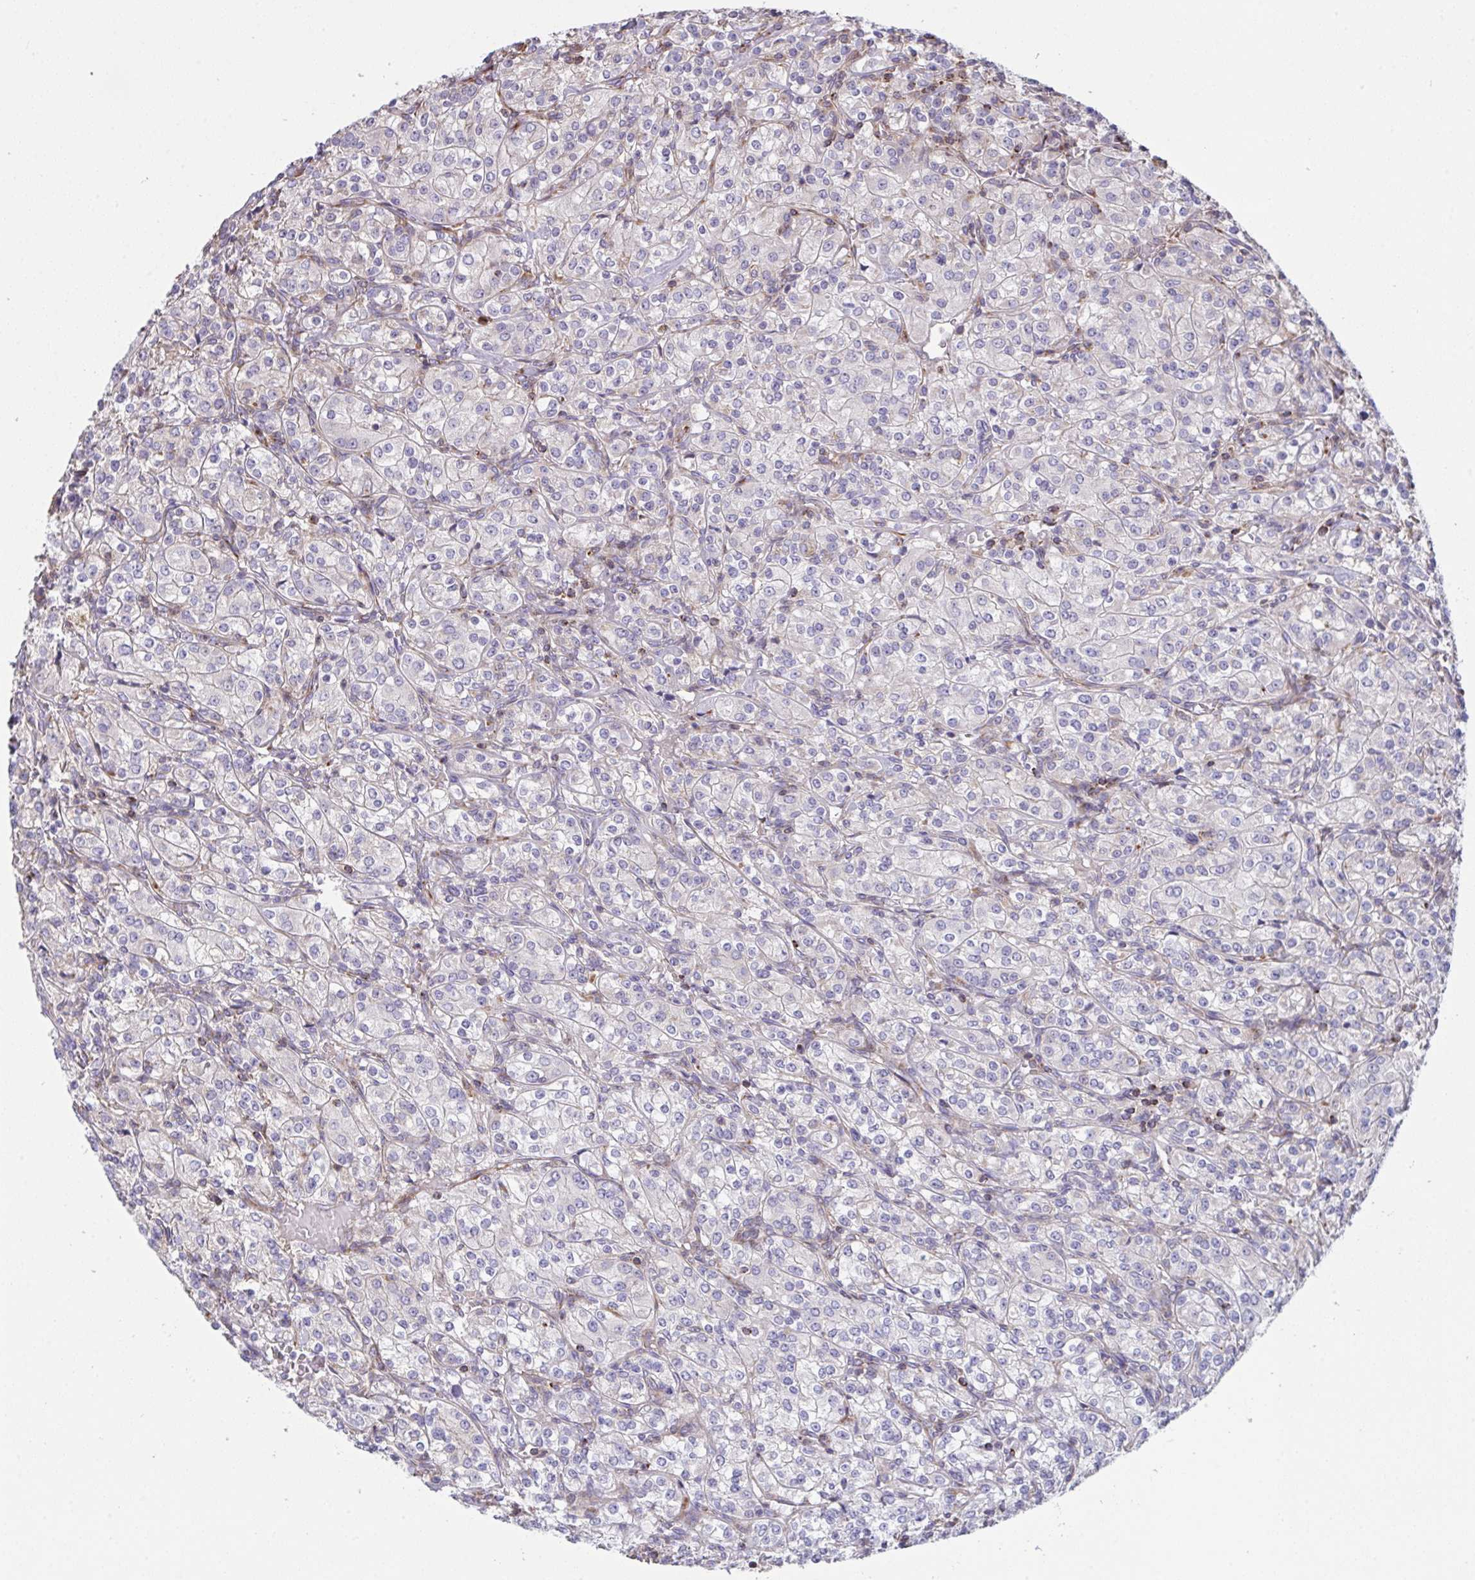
{"staining": {"intensity": "weak", "quantity": "<25%", "location": "cytoplasmic/membranous"}, "tissue": "renal cancer", "cell_type": "Tumor cells", "image_type": "cancer", "snomed": [{"axis": "morphology", "description": "Adenocarcinoma, NOS"}, {"axis": "topography", "description": "Kidney"}], "caption": "DAB (3,3'-diaminobenzidine) immunohistochemical staining of renal adenocarcinoma reveals no significant expression in tumor cells. The staining was performed using DAB to visualize the protein expression in brown, while the nuclei were stained in blue with hematoxylin (Magnification: 20x).", "gene": "MICOS10", "patient": {"sex": "male", "age": 77}}